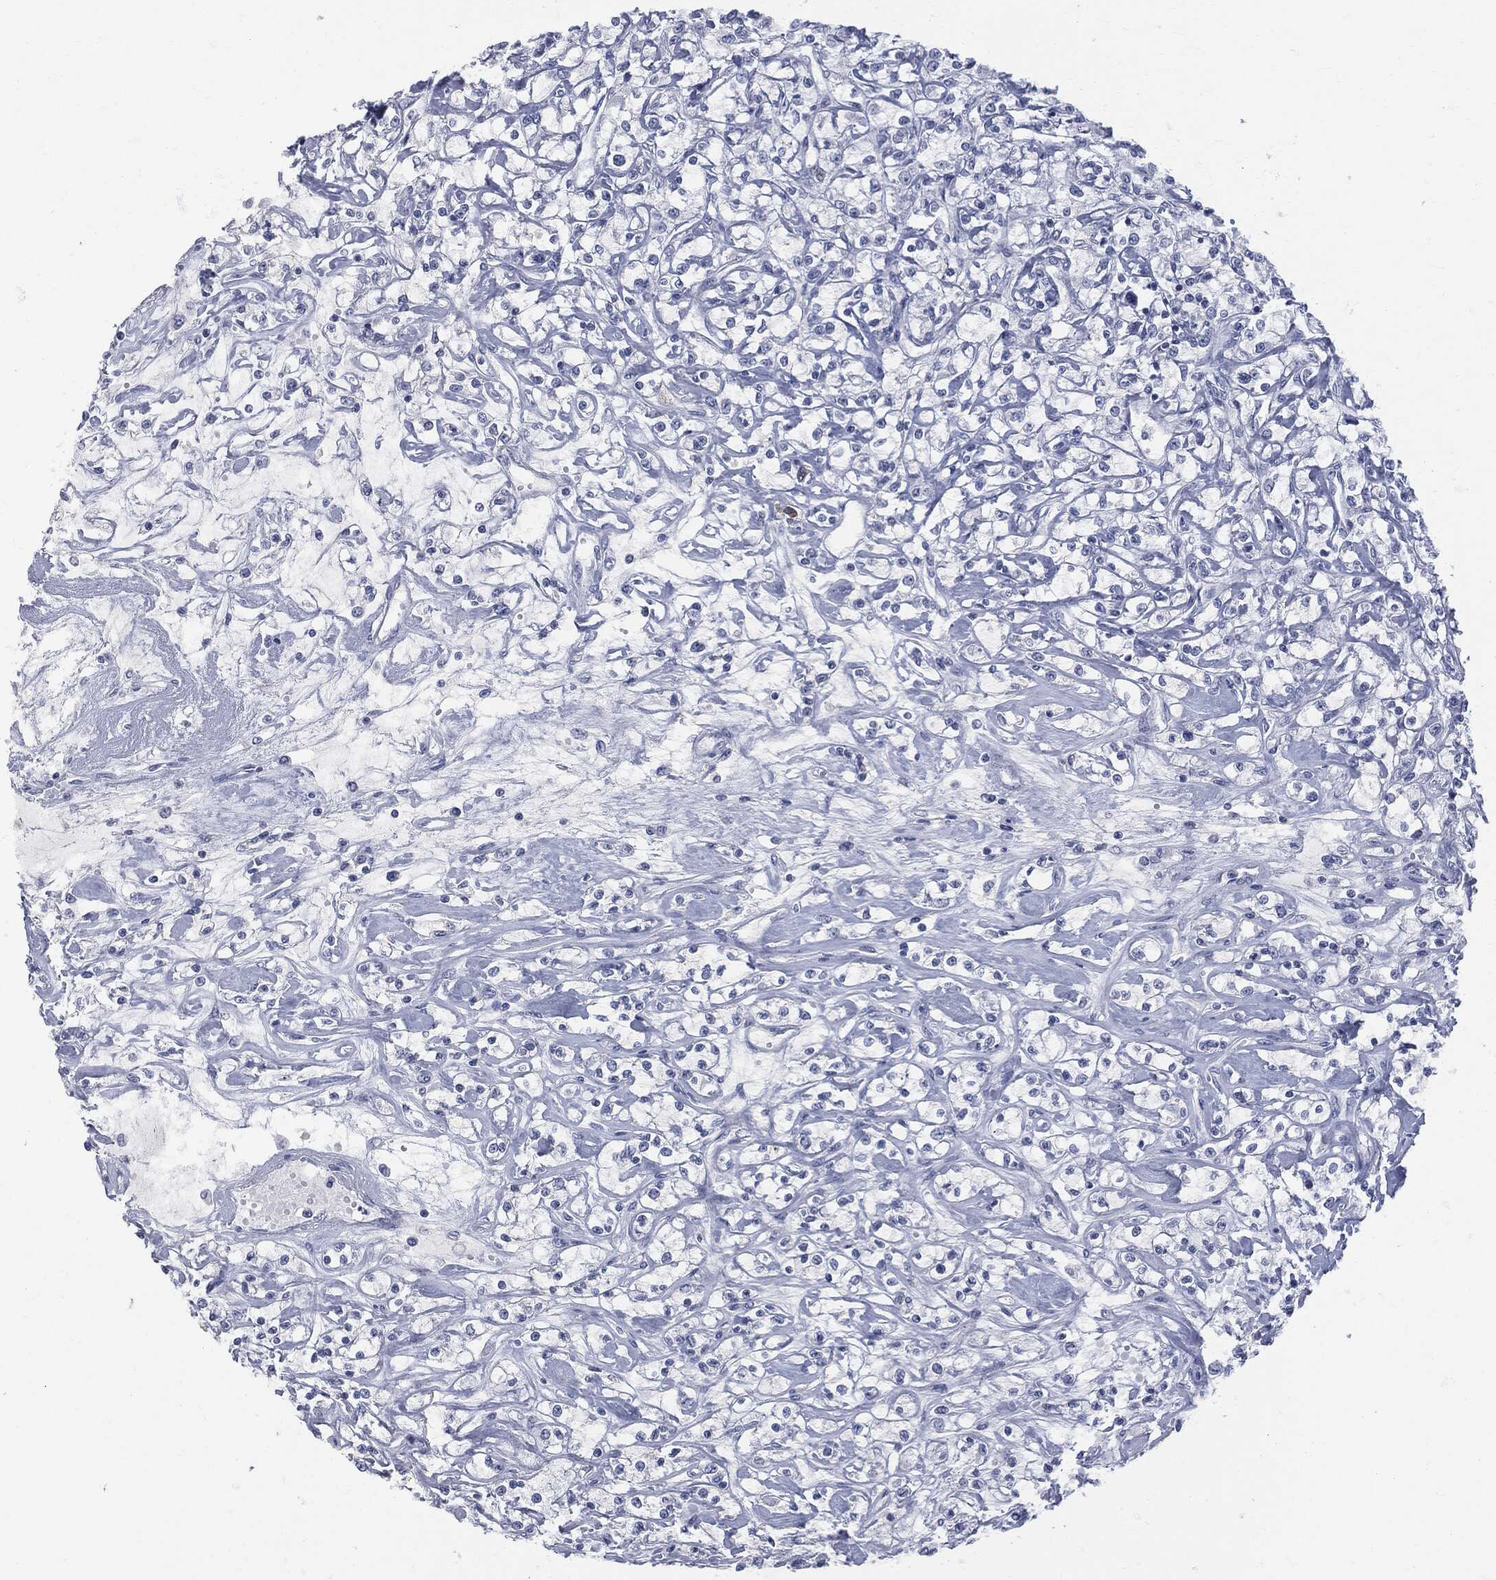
{"staining": {"intensity": "negative", "quantity": "none", "location": "none"}, "tissue": "renal cancer", "cell_type": "Tumor cells", "image_type": "cancer", "snomed": [{"axis": "morphology", "description": "Adenocarcinoma, NOS"}, {"axis": "topography", "description": "Kidney"}], "caption": "There is no significant positivity in tumor cells of adenocarcinoma (renal).", "gene": "UBE2C", "patient": {"sex": "female", "age": 59}}